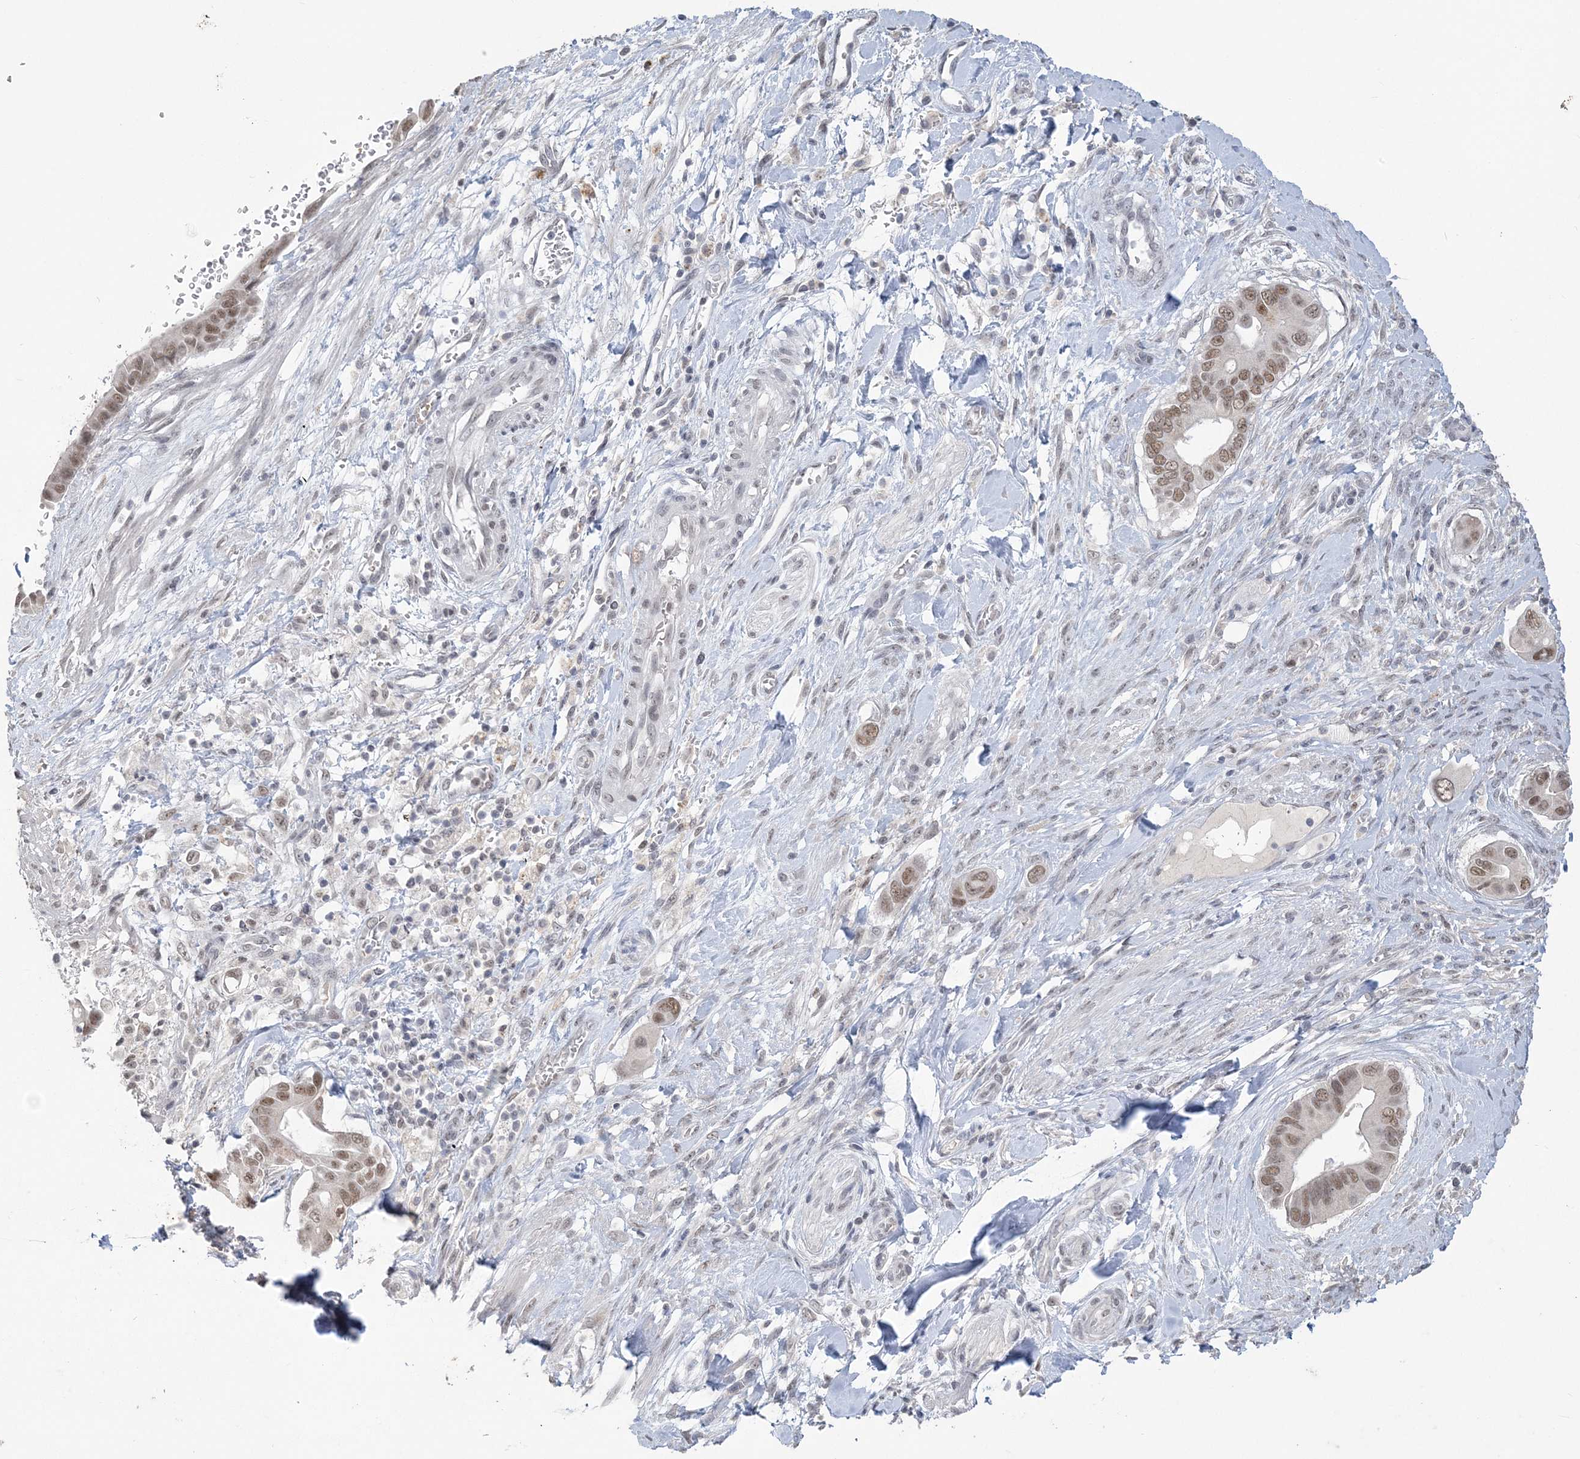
{"staining": {"intensity": "moderate", "quantity": "25%-75%", "location": "cytoplasmic/membranous,nuclear"}, "tissue": "pancreatic cancer", "cell_type": "Tumor cells", "image_type": "cancer", "snomed": [{"axis": "morphology", "description": "Adenocarcinoma, NOS"}, {"axis": "topography", "description": "Pancreas"}], "caption": "Immunohistochemistry (IHC) of human pancreatic cancer exhibits medium levels of moderate cytoplasmic/membranous and nuclear positivity in approximately 25%-75% of tumor cells. The staining was performed using DAB (3,3'-diaminobenzidine) to visualize the protein expression in brown, while the nuclei were stained in blue with hematoxylin (Magnification: 20x).", "gene": "ZBTB7A", "patient": {"sex": "male", "age": 68}}